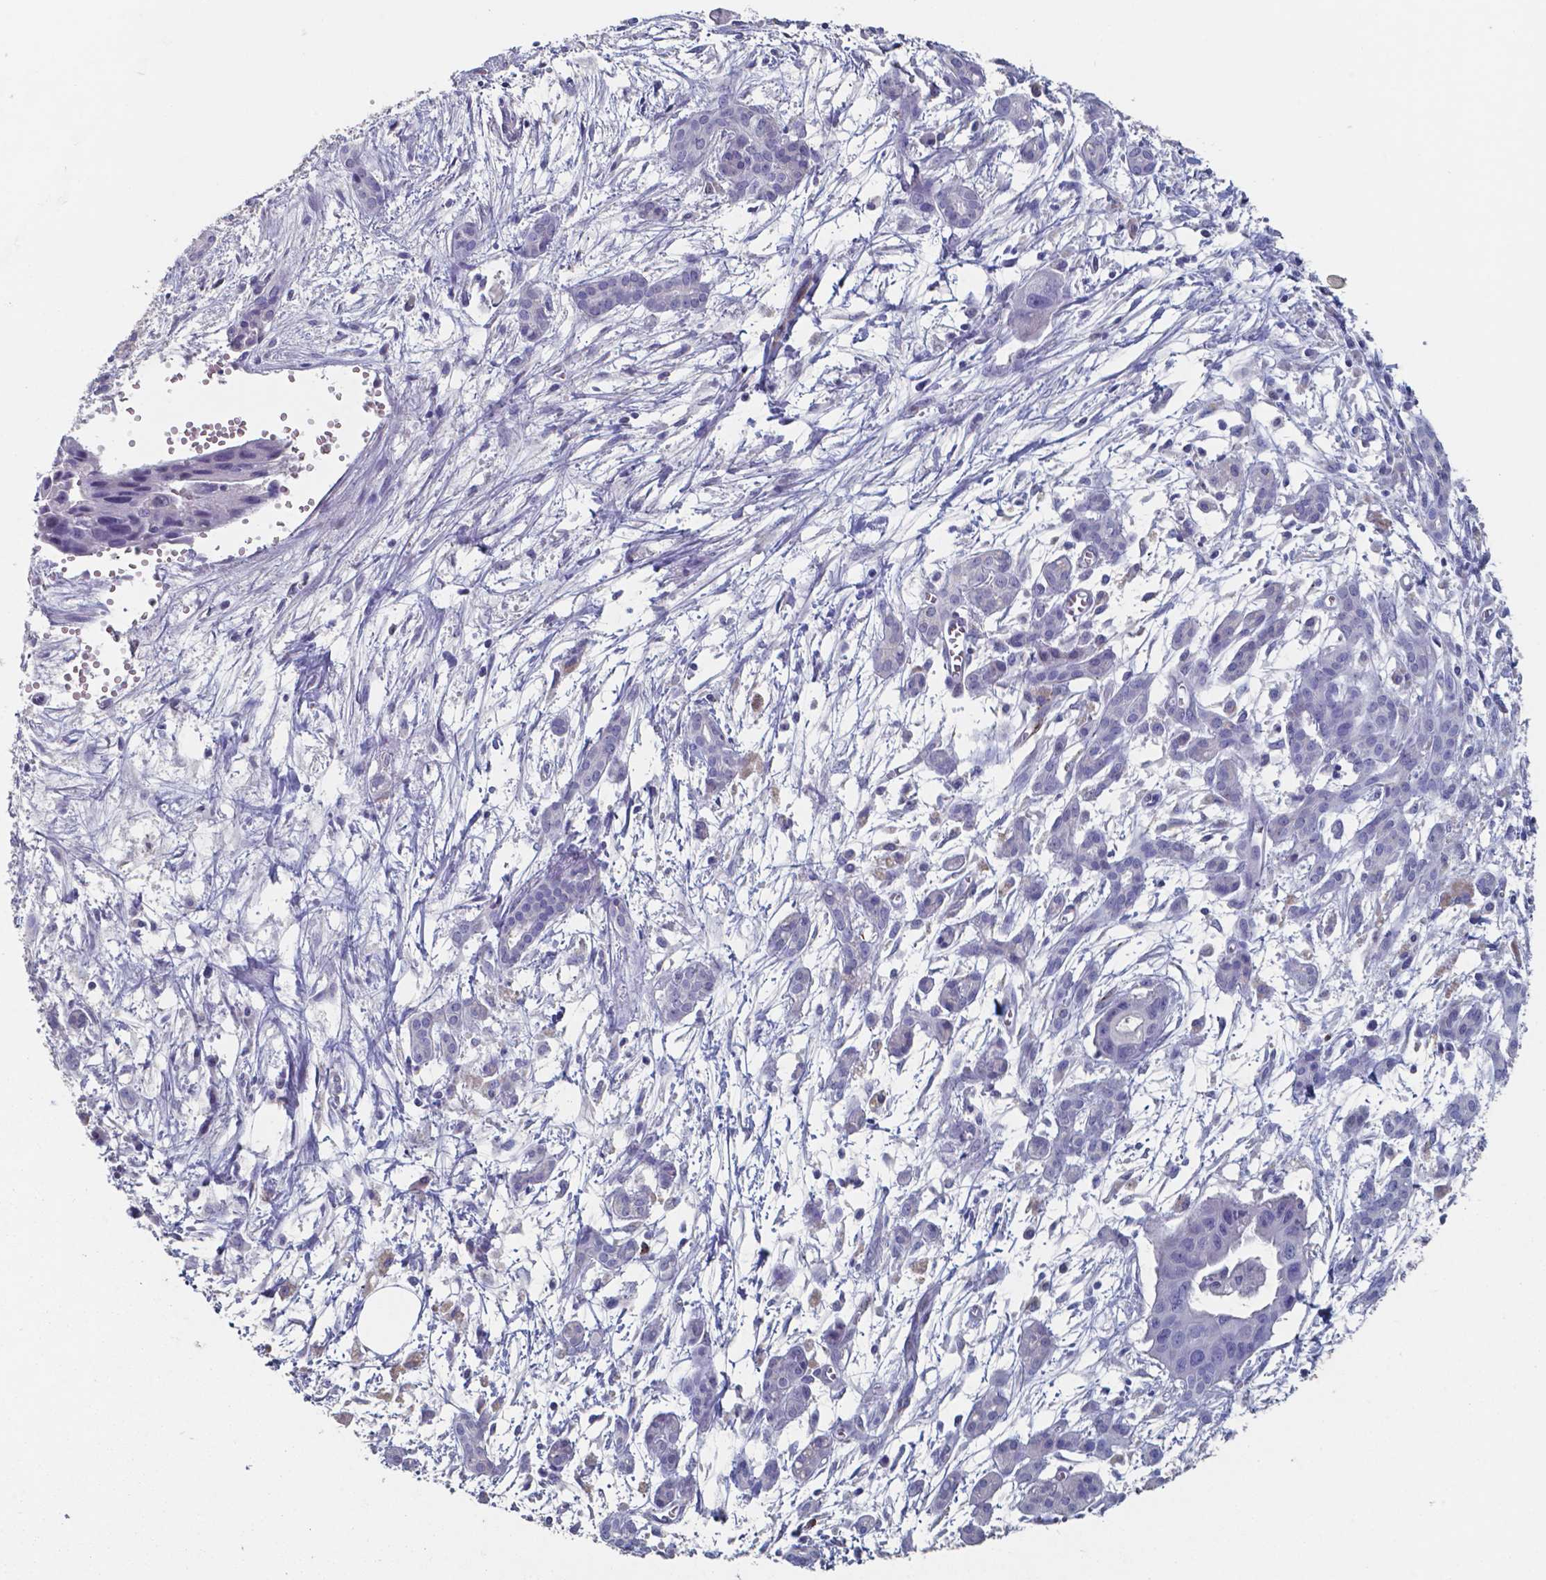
{"staining": {"intensity": "negative", "quantity": "none", "location": "none"}, "tissue": "pancreatic cancer", "cell_type": "Tumor cells", "image_type": "cancer", "snomed": [{"axis": "morphology", "description": "Adenocarcinoma, NOS"}, {"axis": "topography", "description": "Pancreas"}], "caption": "A histopathology image of human adenocarcinoma (pancreatic) is negative for staining in tumor cells.", "gene": "PLA2R1", "patient": {"sex": "male", "age": 60}}